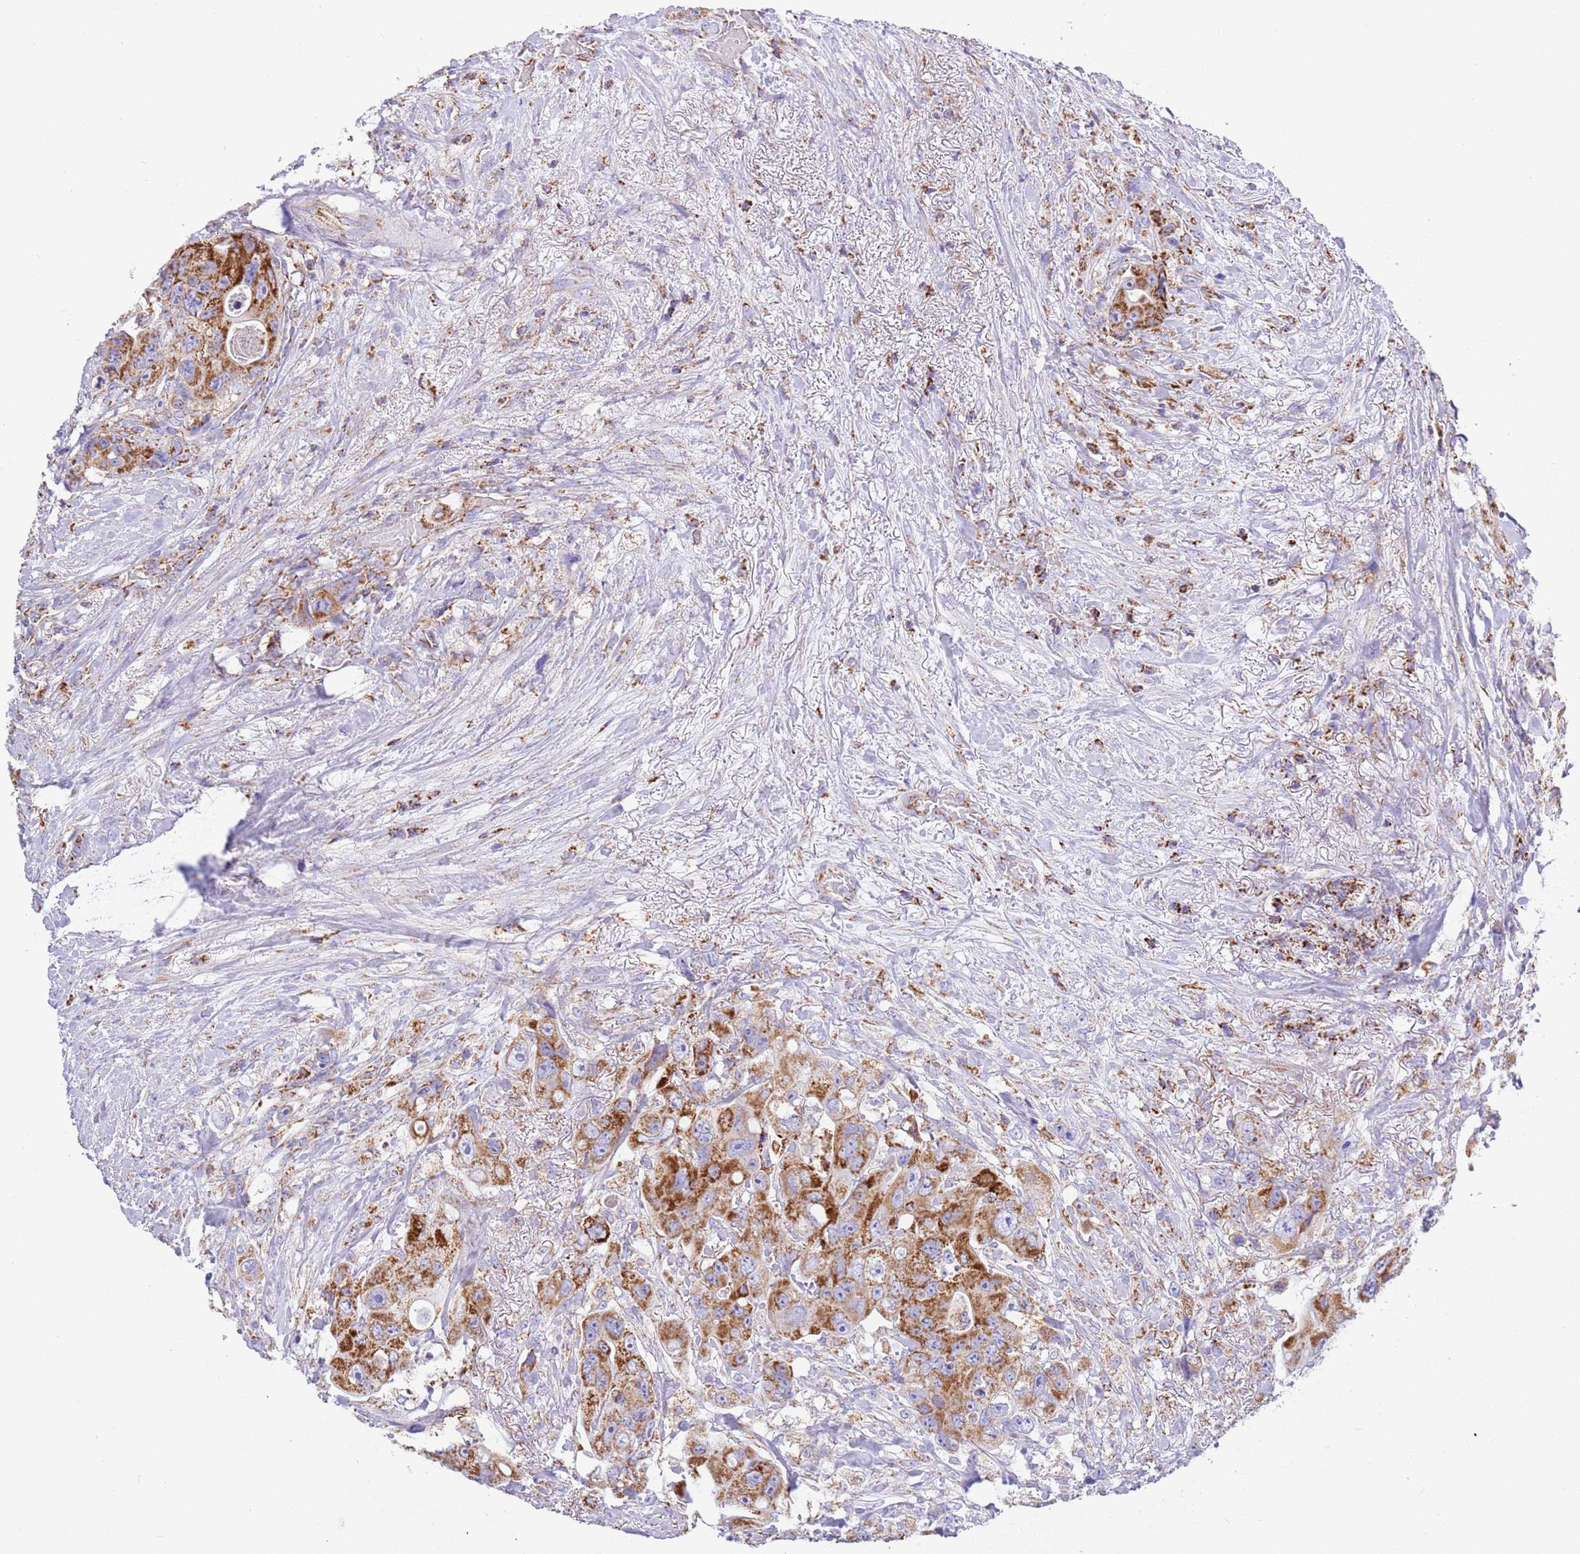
{"staining": {"intensity": "strong", "quantity": ">75%", "location": "cytoplasmic/membranous"}, "tissue": "colorectal cancer", "cell_type": "Tumor cells", "image_type": "cancer", "snomed": [{"axis": "morphology", "description": "Adenocarcinoma, NOS"}, {"axis": "topography", "description": "Colon"}], "caption": "Strong cytoplasmic/membranous positivity for a protein is present in about >75% of tumor cells of colorectal cancer using immunohistochemistry.", "gene": "SUCLG2", "patient": {"sex": "female", "age": 46}}